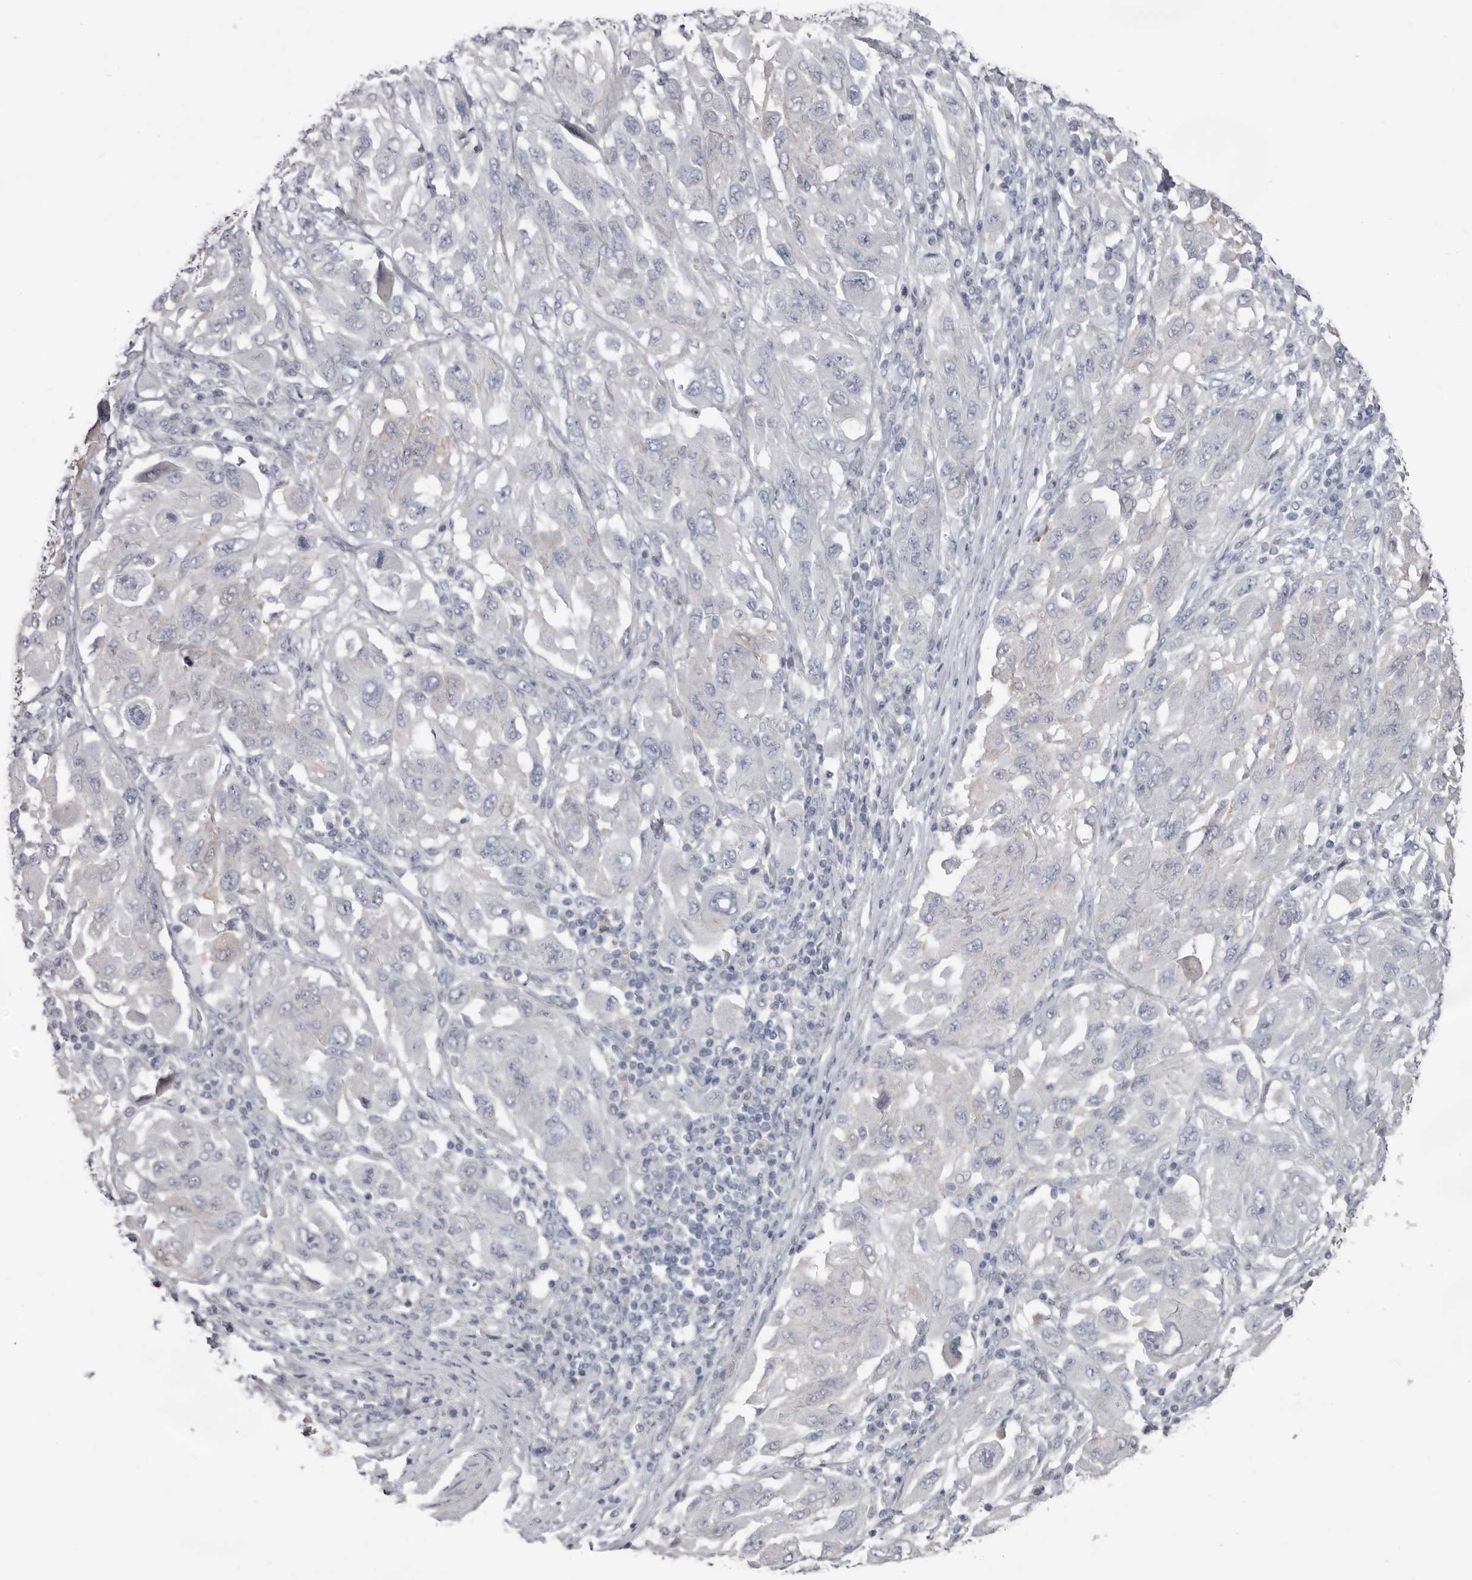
{"staining": {"intensity": "negative", "quantity": "none", "location": "none"}, "tissue": "melanoma", "cell_type": "Tumor cells", "image_type": "cancer", "snomed": [{"axis": "morphology", "description": "Malignant melanoma, NOS"}, {"axis": "topography", "description": "Skin"}], "caption": "Immunohistochemistry histopathology image of neoplastic tissue: melanoma stained with DAB (3,3'-diaminobenzidine) demonstrates no significant protein expression in tumor cells.", "gene": "FABP7", "patient": {"sex": "female", "age": 91}}